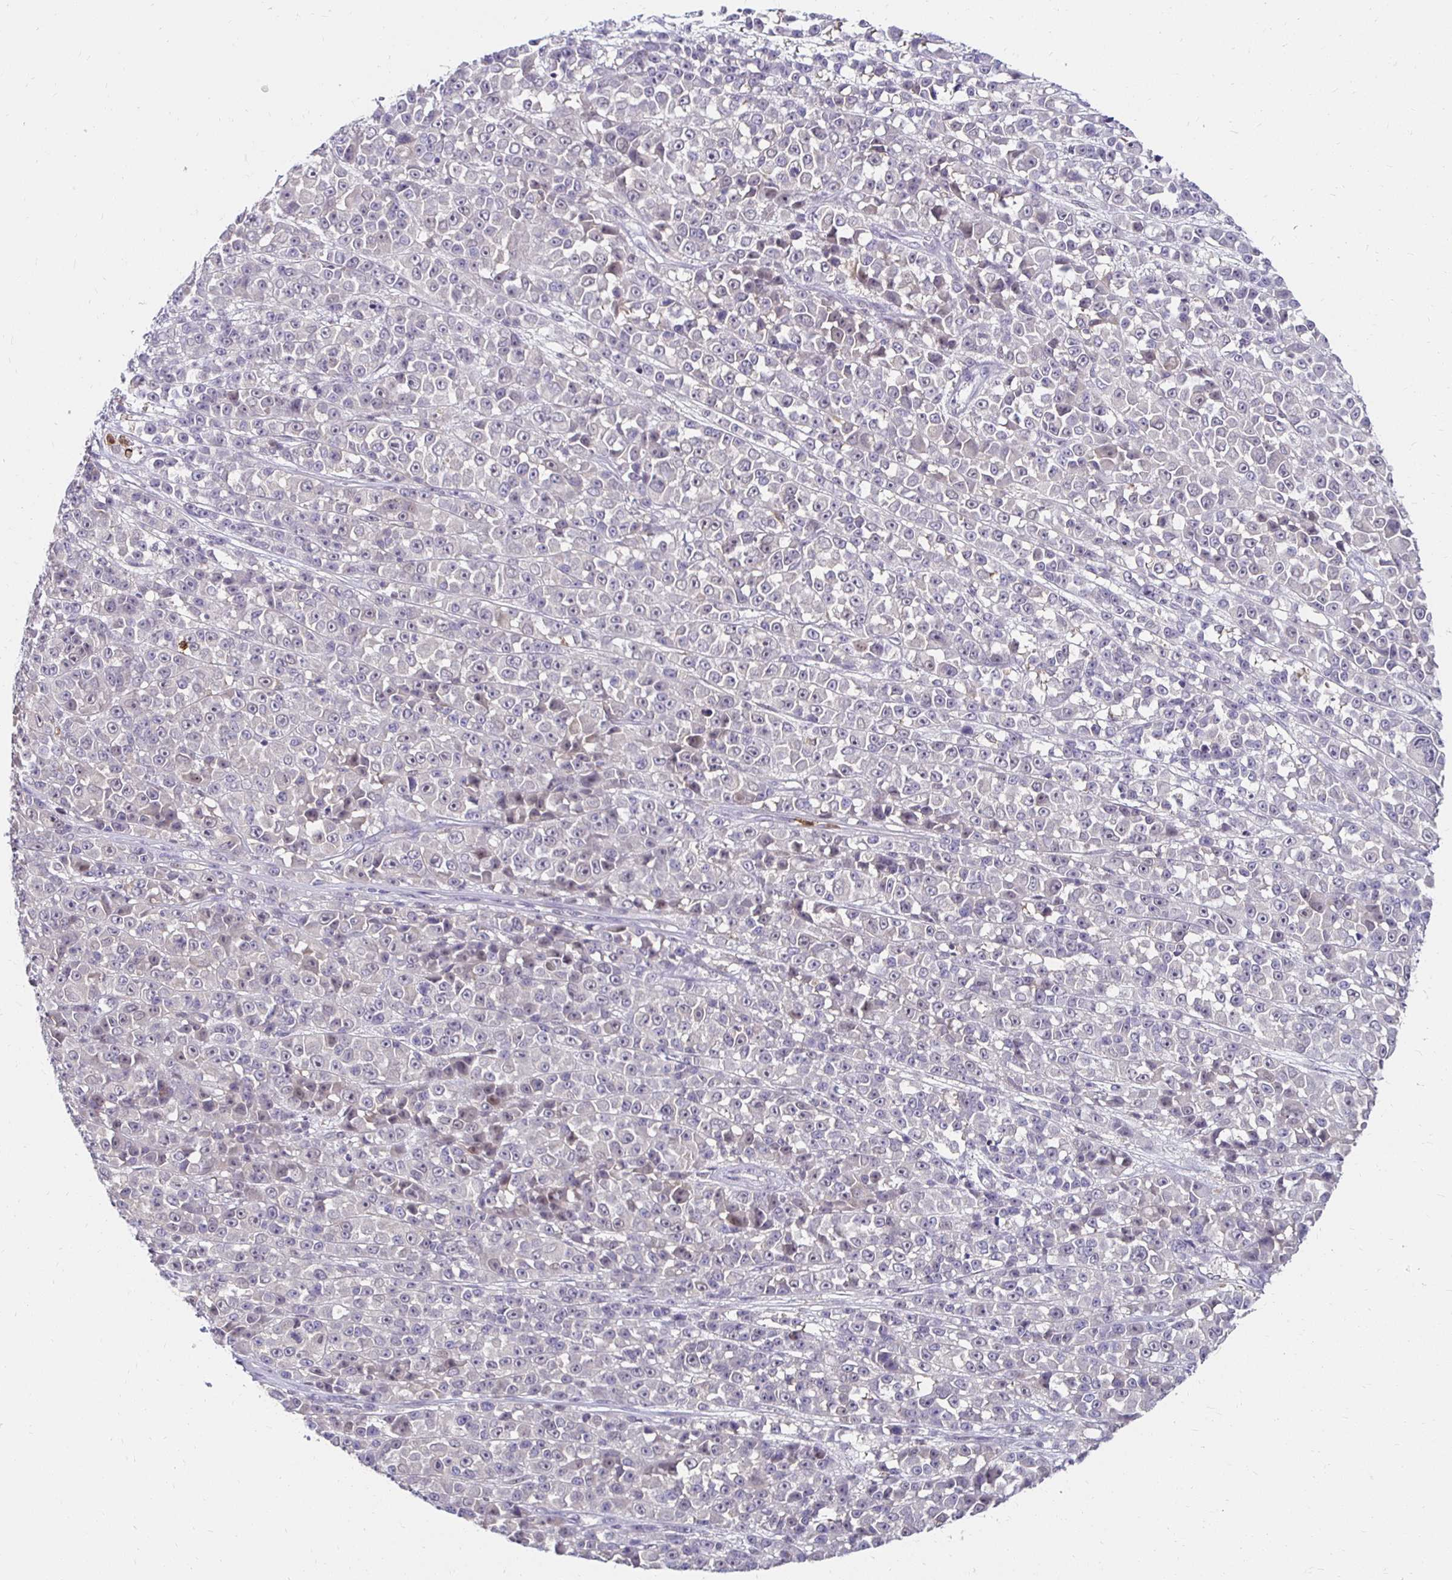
{"staining": {"intensity": "negative", "quantity": "none", "location": "none"}, "tissue": "melanoma", "cell_type": "Tumor cells", "image_type": "cancer", "snomed": [{"axis": "morphology", "description": "Malignant melanoma, NOS"}, {"axis": "topography", "description": "Skin"}, {"axis": "topography", "description": "Skin of back"}], "caption": "Melanoma was stained to show a protein in brown. There is no significant expression in tumor cells. Nuclei are stained in blue.", "gene": "PADI2", "patient": {"sex": "male", "age": 91}}